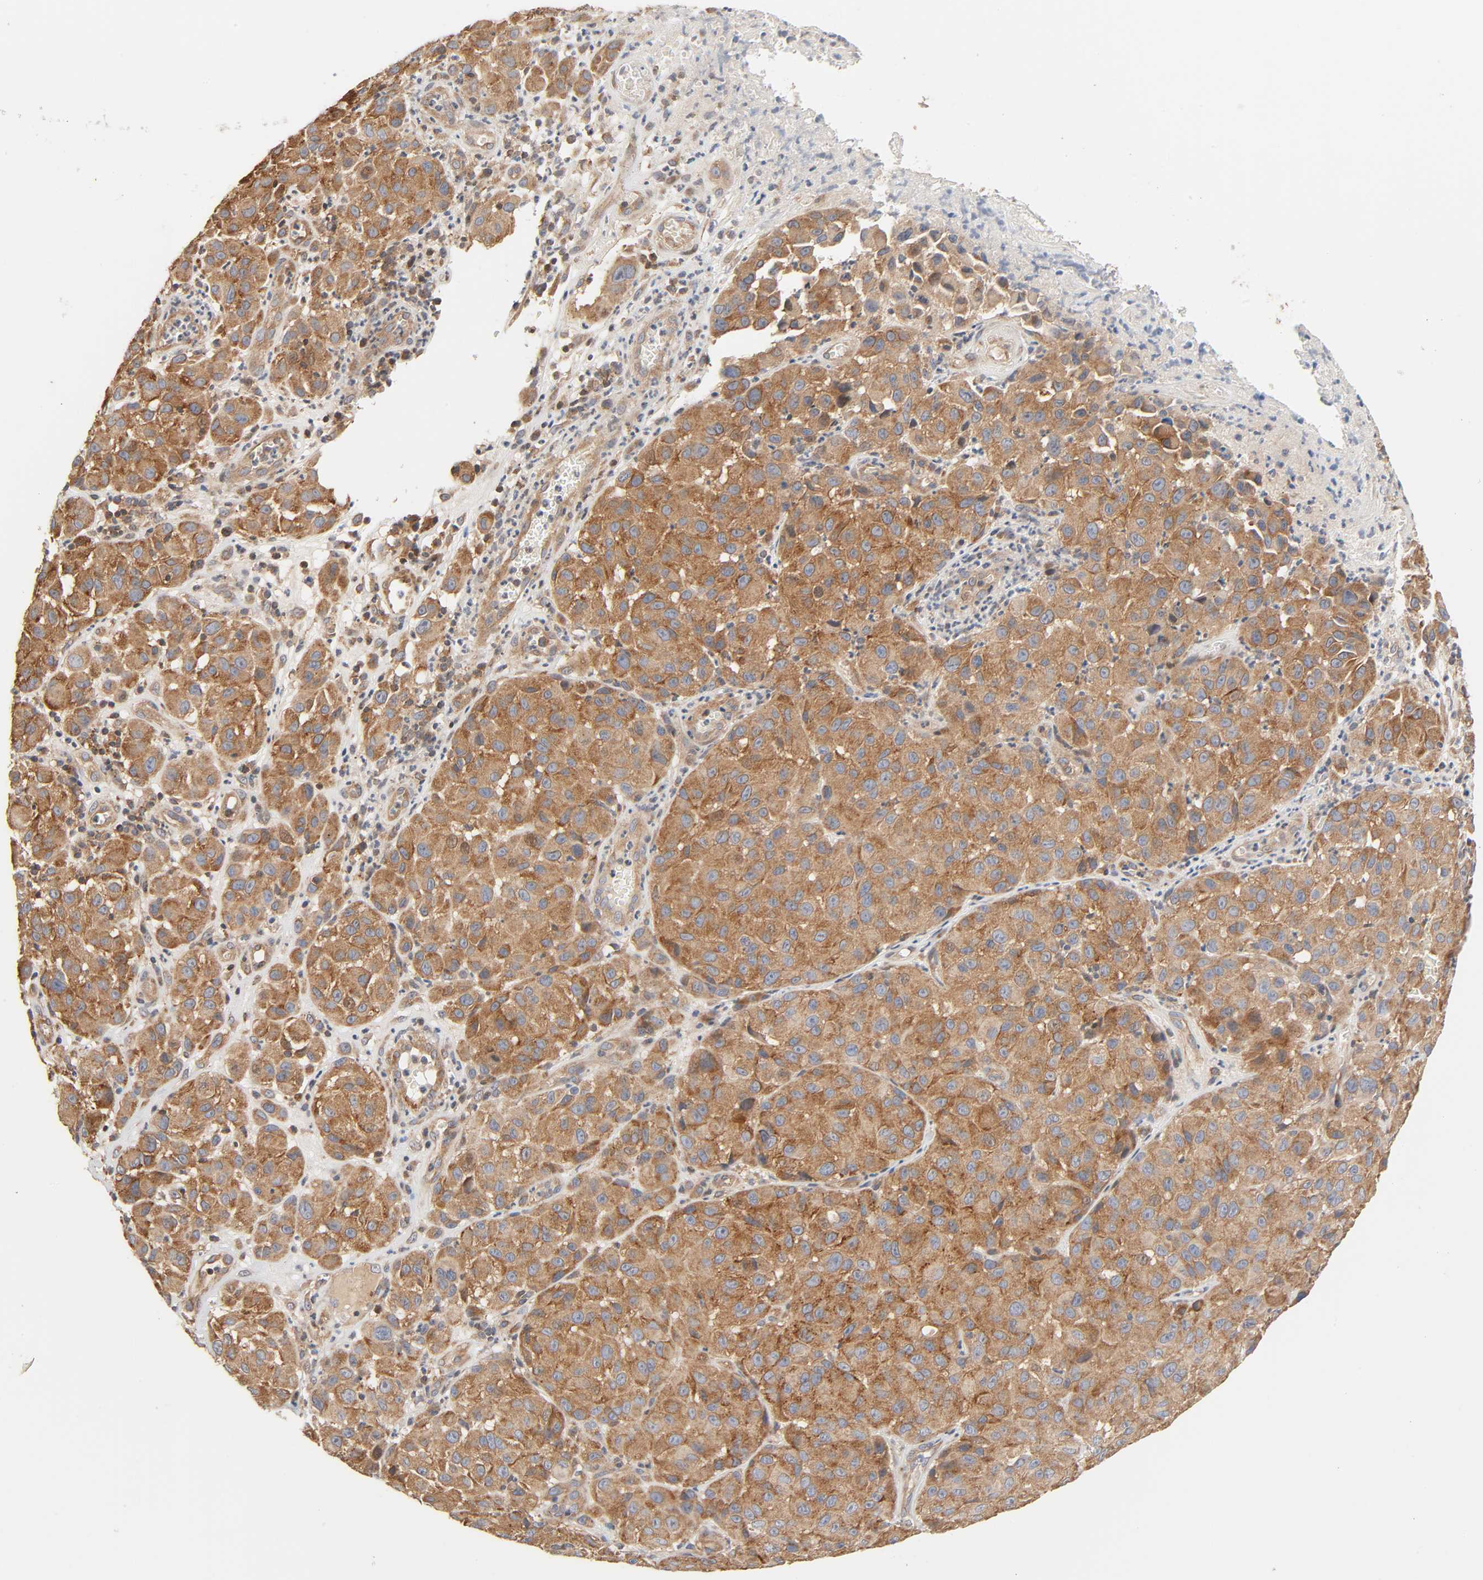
{"staining": {"intensity": "moderate", "quantity": ">75%", "location": "cytoplasmic/membranous"}, "tissue": "melanoma", "cell_type": "Tumor cells", "image_type": "cancer", "snomed": [{"axis": "morphology", "description": "Malignant melanoma, NOS"}, {"axis": "topography", "description": "Skin"}], "caption": "IHC micrograph of neoplastic tissue: human malignant melanoma stained using IHC reveals medium levels of moderate protein expression localized specifically in the cytoplasmic/membranous of tumor cells, appearing as a cytoplasmic/membranous brown color.", "gene": "NEMF", "patient": {"sex": "female", "age": 21}}